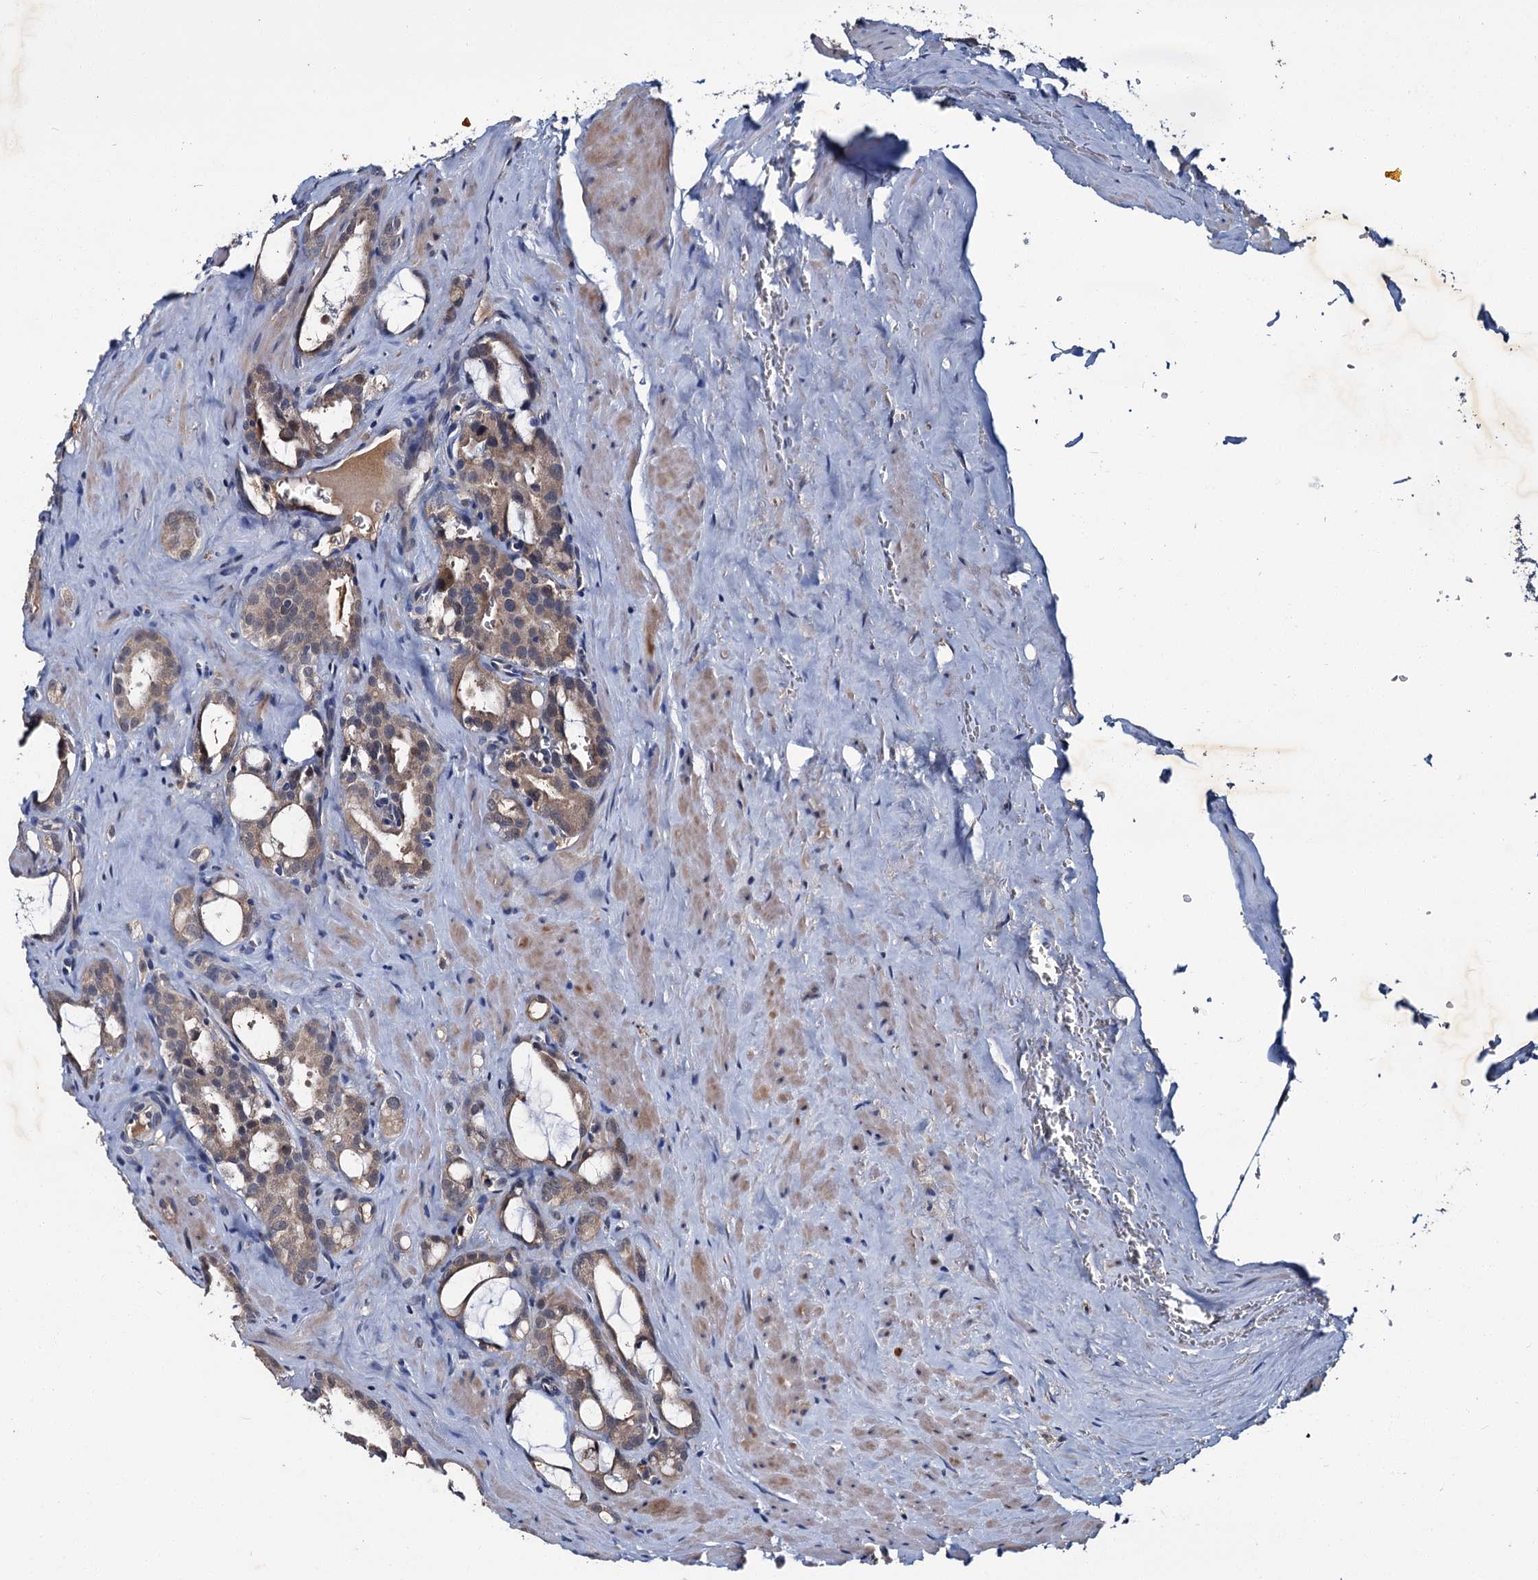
{"staining": {"intensity": "weak", "quantity": "25%-75%", "location": "cytoplasmic/membranous"}, "tissue": "prostate cancer", "cell_type": "Tumor cells", "image_type": "cancer", "snomed": [{"axis": "morphology", "description": "Adenocarcinoma, High grade"}, {"axis": "topography", "description": "Prostate"}], "caption": "Prostate cancer (high-grade adenocarcinoma) stained with a brown dye exhibits weak cytoplasmic/membranous positive positivity in about 25%-75% of tumor cells.", "gene": "SLC46A3", "patient": {"sex": "male", "age": 72}}